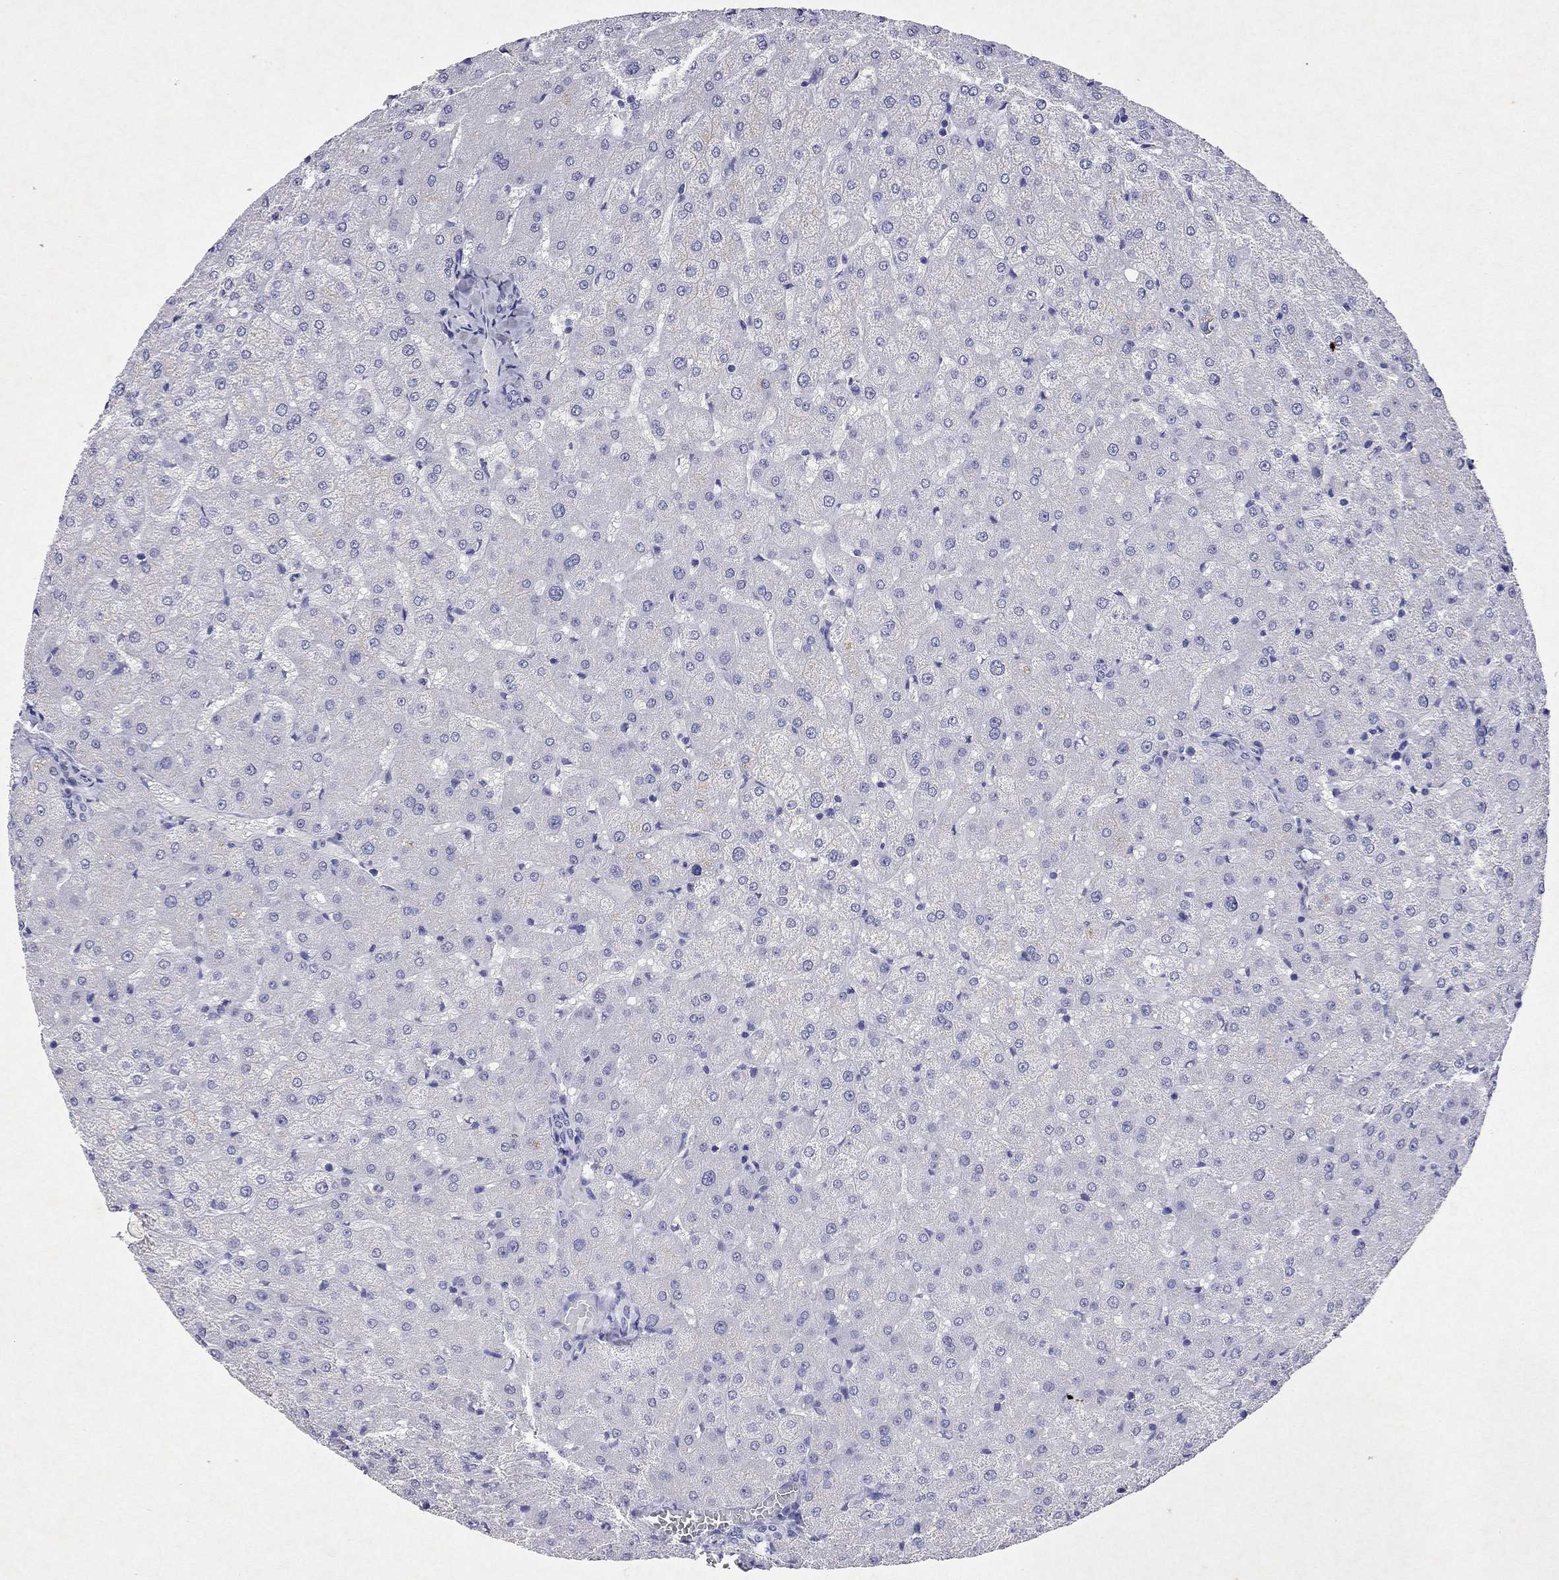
{"staining": {"intensity": "negative", "quantity": "none", "location": "none"}, "tissue": "liver", "cell_type": "Cholangiocytes", "image_type": "normal", "snomed": [{"axis": "morphology", "description": "Normal tissue, NOS"}, {"axis": "topography", "description": "Liver"}], "caption": "Immunohistochemistry of normal human liver exhibits no expression in cholangiocytes. (DAB immunohistochemistry (IHC) visualized using brightfield microscopy, high magnification).", "gene": "ARMC12", "patient": {"sex": "female", "age": 50}}